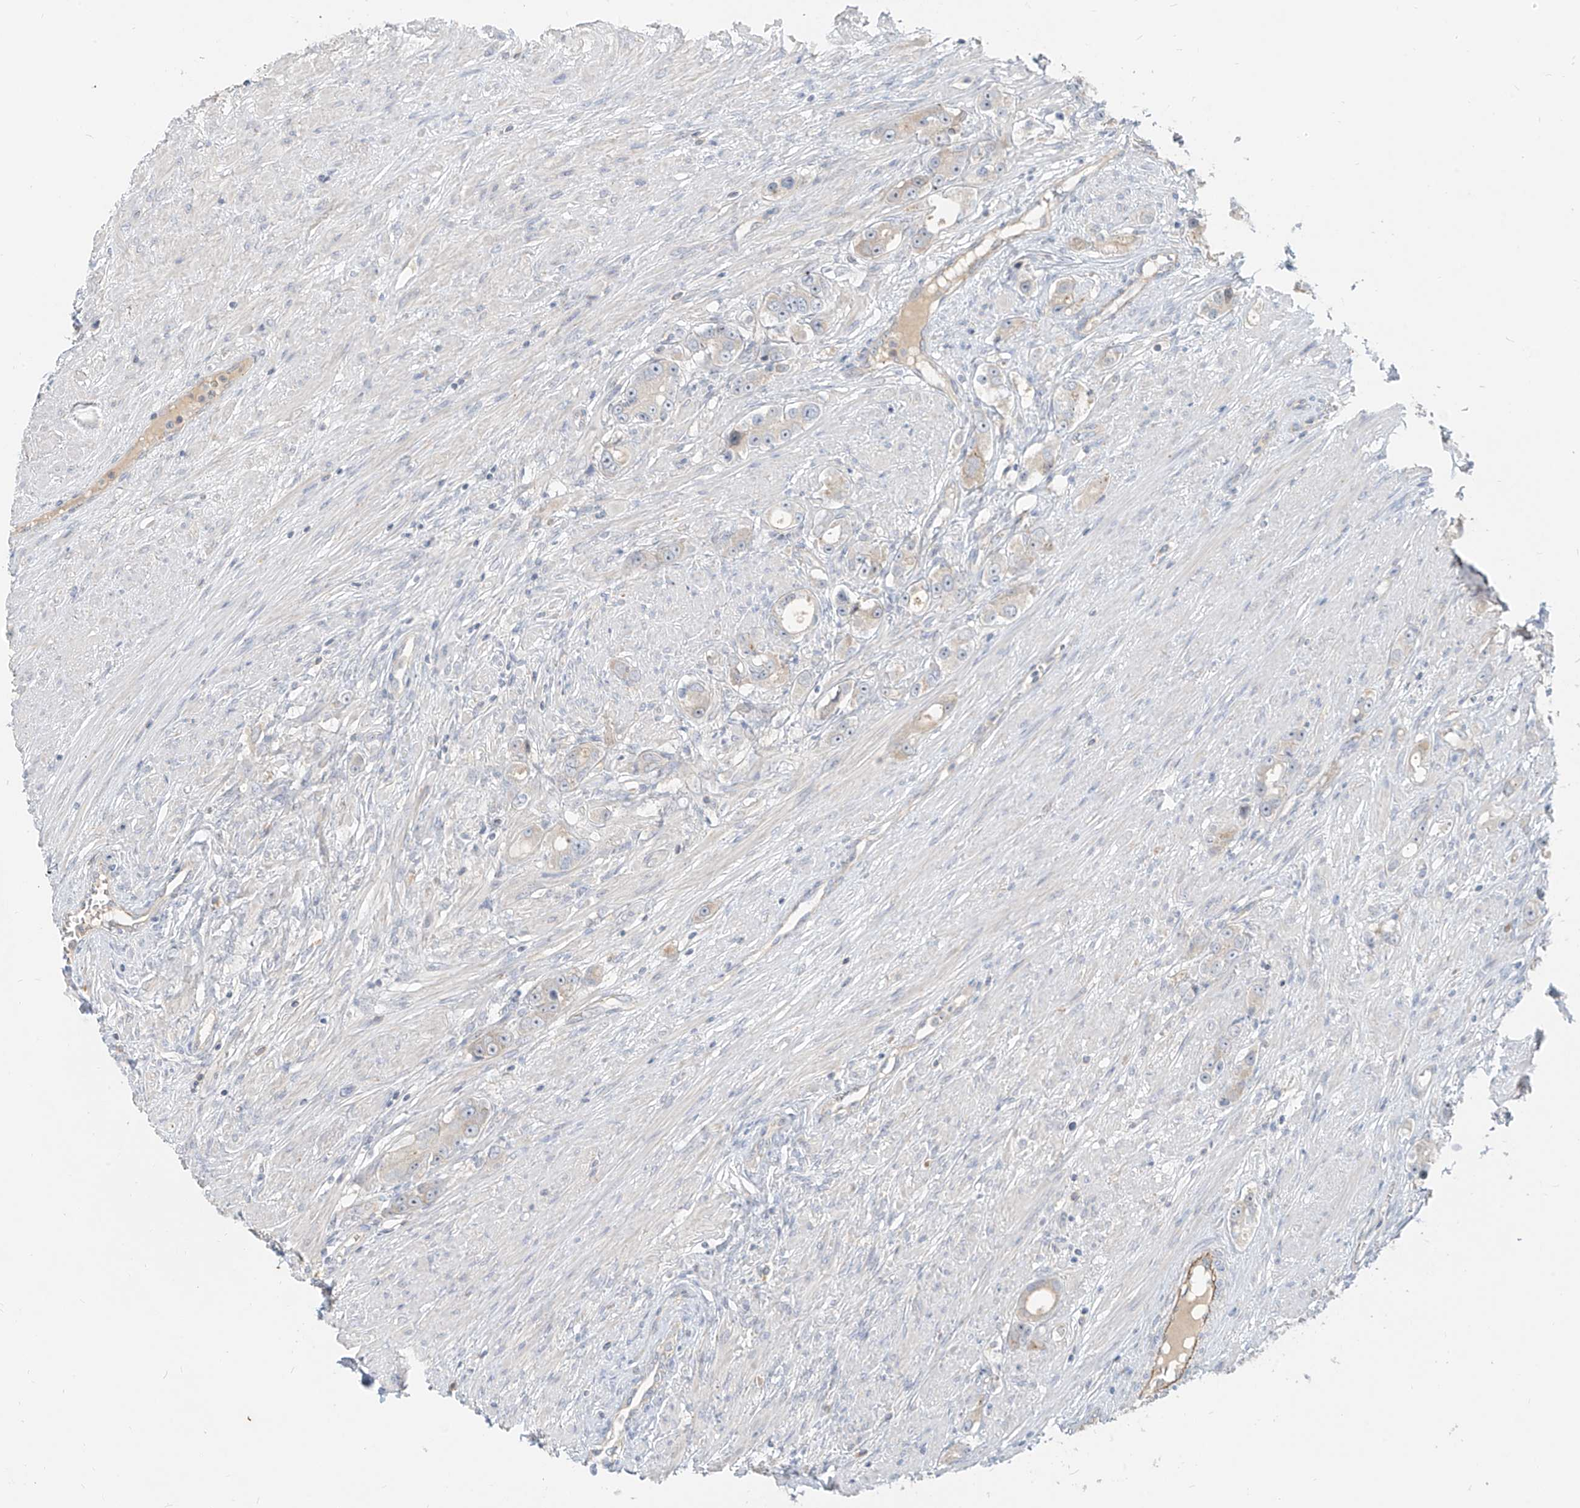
{"staining": {"intensity": "negative", "quantity": "none", "location": "none"}, "tissue": "prostate cancer", "cell_type": "Tumor cells", "image_type": "cancer", "snomed": [{"axis": "morphology", "description": "Adenocarcinoma, High grade"}, {"axis": "topography", "description": "Prostate"}], "caption": "Prostate cancer stained for a protein using immunohistochemistry (IHC) demonstrates no staining tumor cells.", "gene": "C2orf42", "patient": {"sex": "male", "age": 63}}